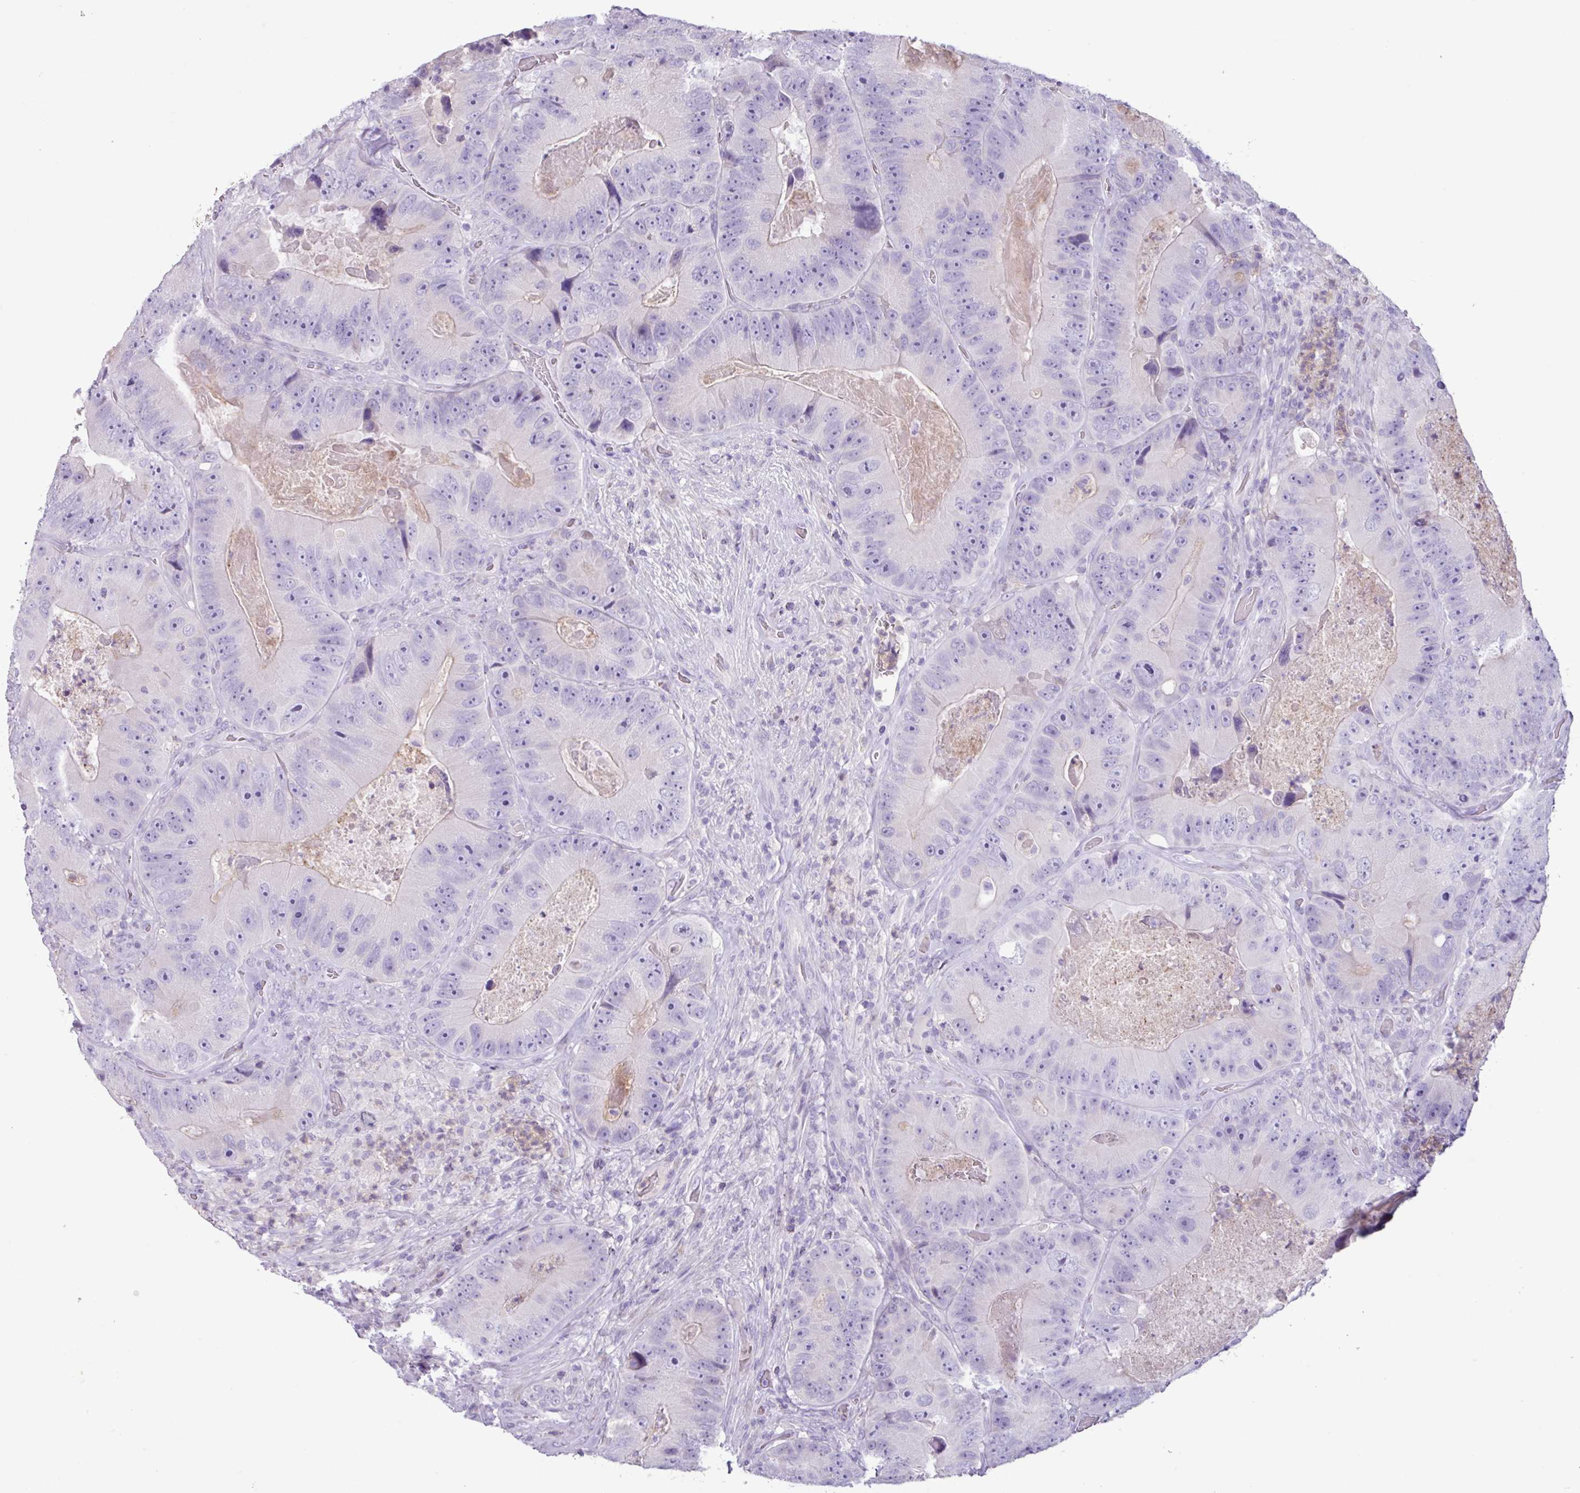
{"staining": {"intensity": "negative", "quantity": "none", "location": "none"}, "tissue": "colorectal cancer", "cell_type": "Tumor cells", "image_type": "cancer", "snomed": [{"axis": "morphology", "description": "Adenocarcinoma, NOS"}, {"axis": "topography", "description": "Colon"}], "caption": "Immunohistochemical staining of colorectal cancer exhibits no significant positivity in tumor cells.", "gene": "CYSTM1", "patient": {"sex": "female", "age": 86}}